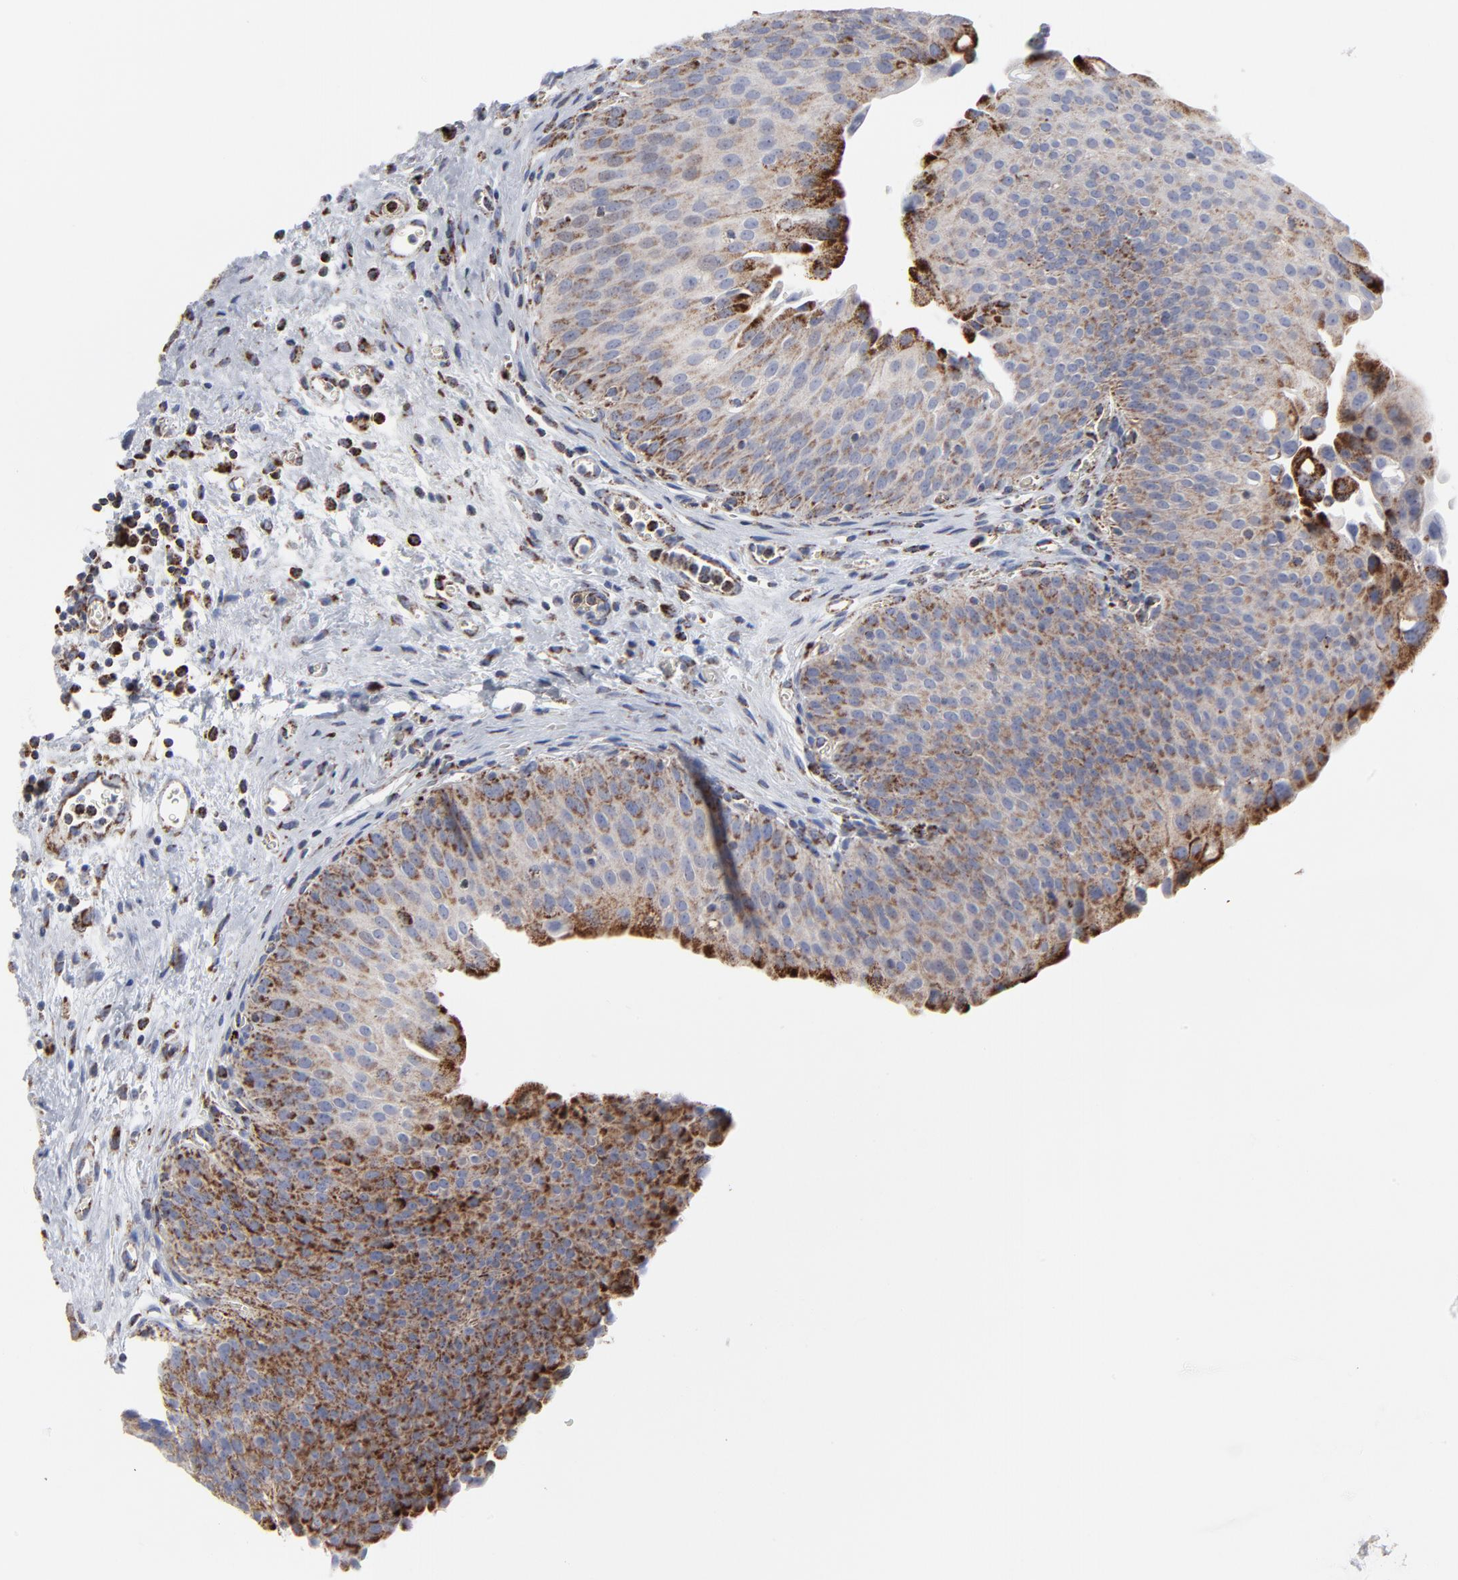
{"staining": {"intensity": "moderate", "quantity": ">75%", "location": "cytoplasmic/membranous"}, "tissue": "urinary bladder", "cell_type": "Urothelial cells", "image_type": "normal", "snomed": [{"axis": "morphology", "description": "Normal tissue, NOS"}, {"axis": "morphology", "description": "Dysplasia, NOS"}, {"axis": "topography", "description": "Urinary bladder"}], "caption": "A photomicrograph of human urinary bladder stained for a protein displays moderate cytoplasmic/membranous brown staining in urothelial cells. The staining was performed using DAB (3,3'-diaminobenzidine) to visualize the protein expression in brown, while the nuclei were stained in blue with hematoxylin (Magnification: 20x).", "gene": "TXNRD2", "patient": {"sex": "male", "age": 35}}